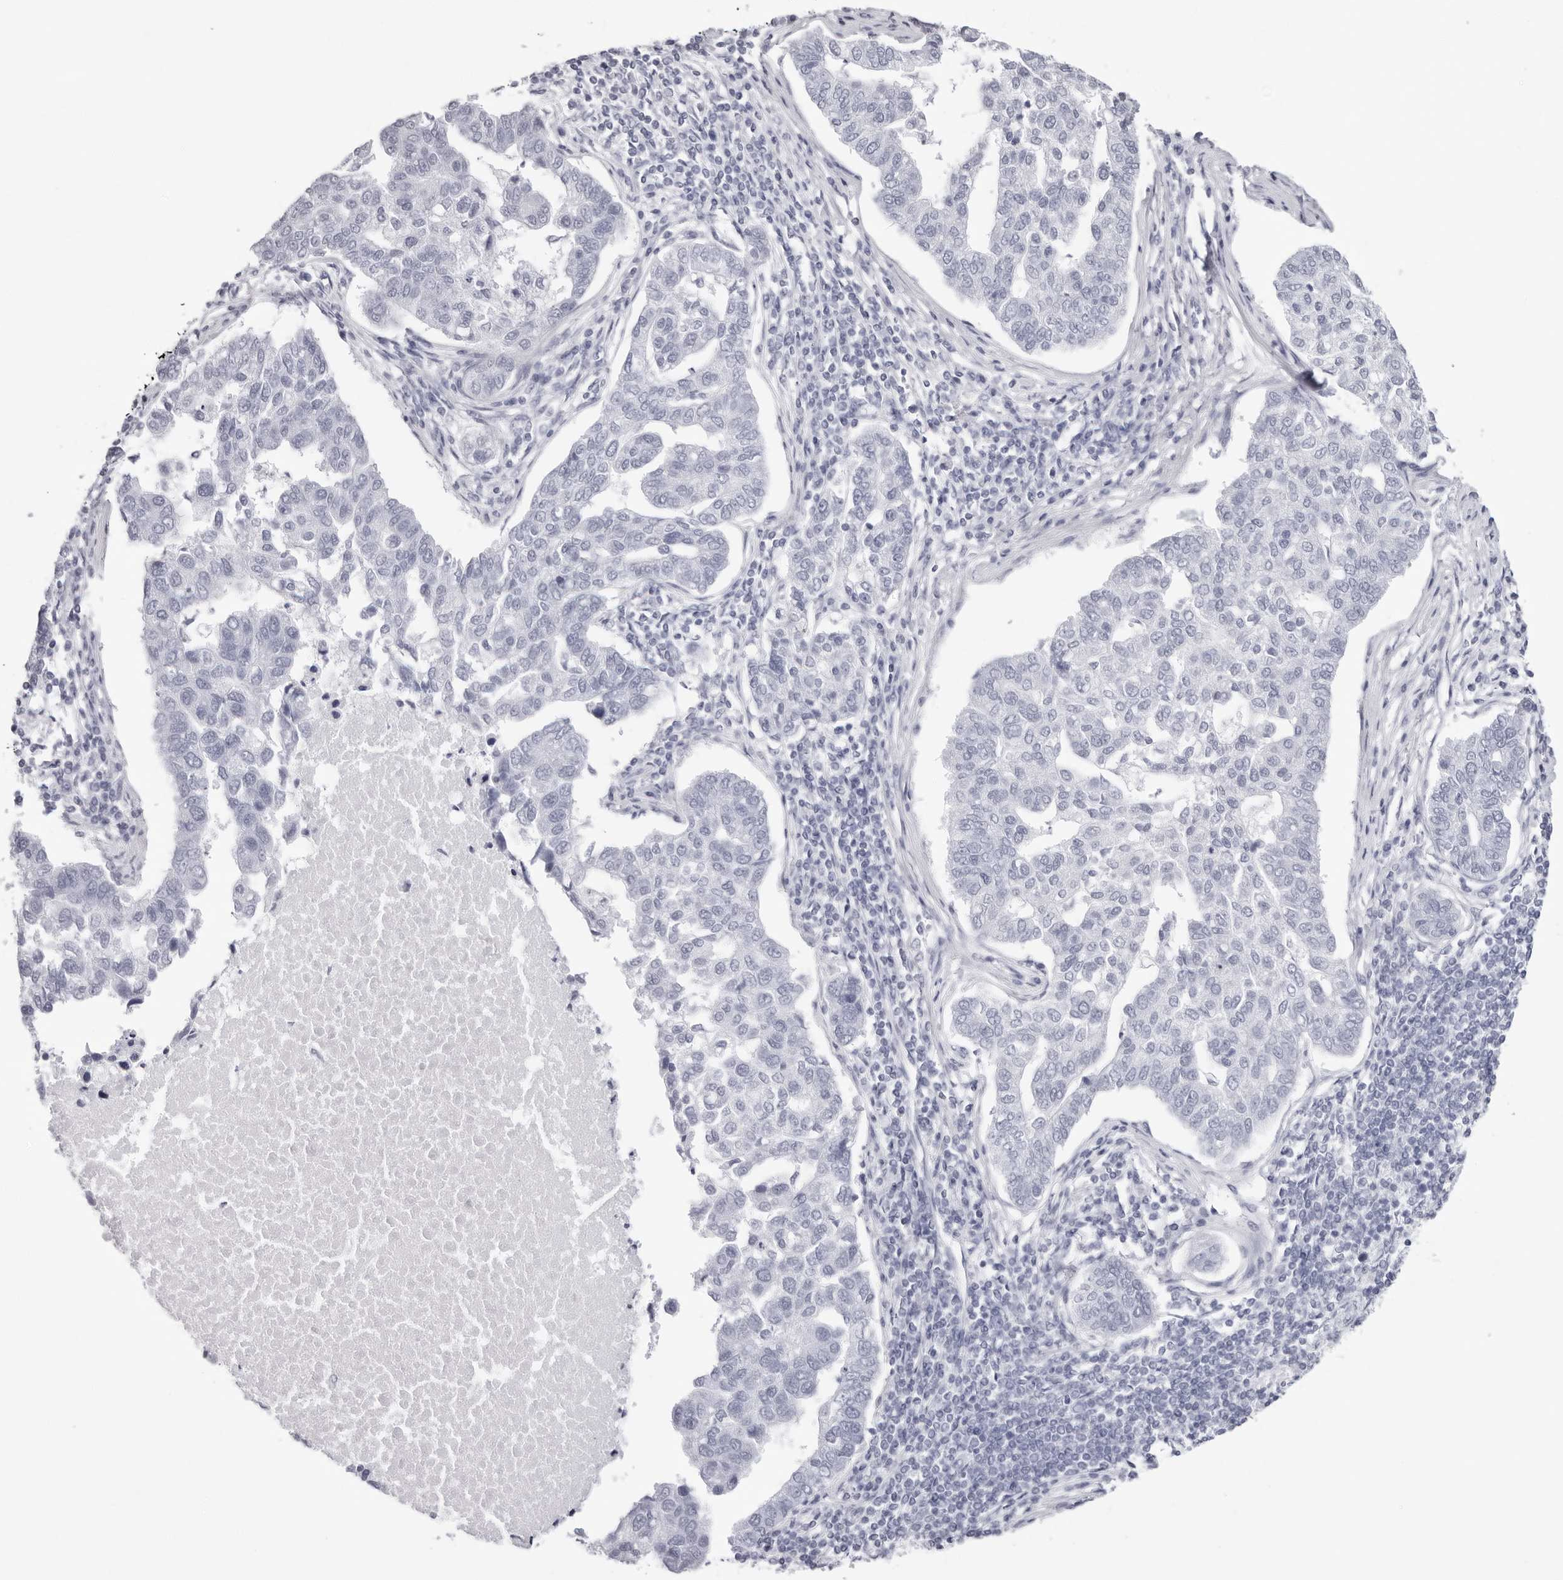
{"staining": {"intensity": "negative", "quantity": "none", "location": "none"}, "tissue": "pancreatic cancer", "cell_type": "Tumor cells", "image_type": "cancer", "snomed": [{"axis": "morphology", "description": "Adenocarcinoma, NOS"}, {"axis": "topography", "description": "Pancreas"}], "caption": "This is an immunohistochemistry histopathology image of human pancreatic cancer (adenocarcinoma). There is no positivity in tumor cells.", "gene": "INSL3", "patient": {"sex": "female", "age": 61}}